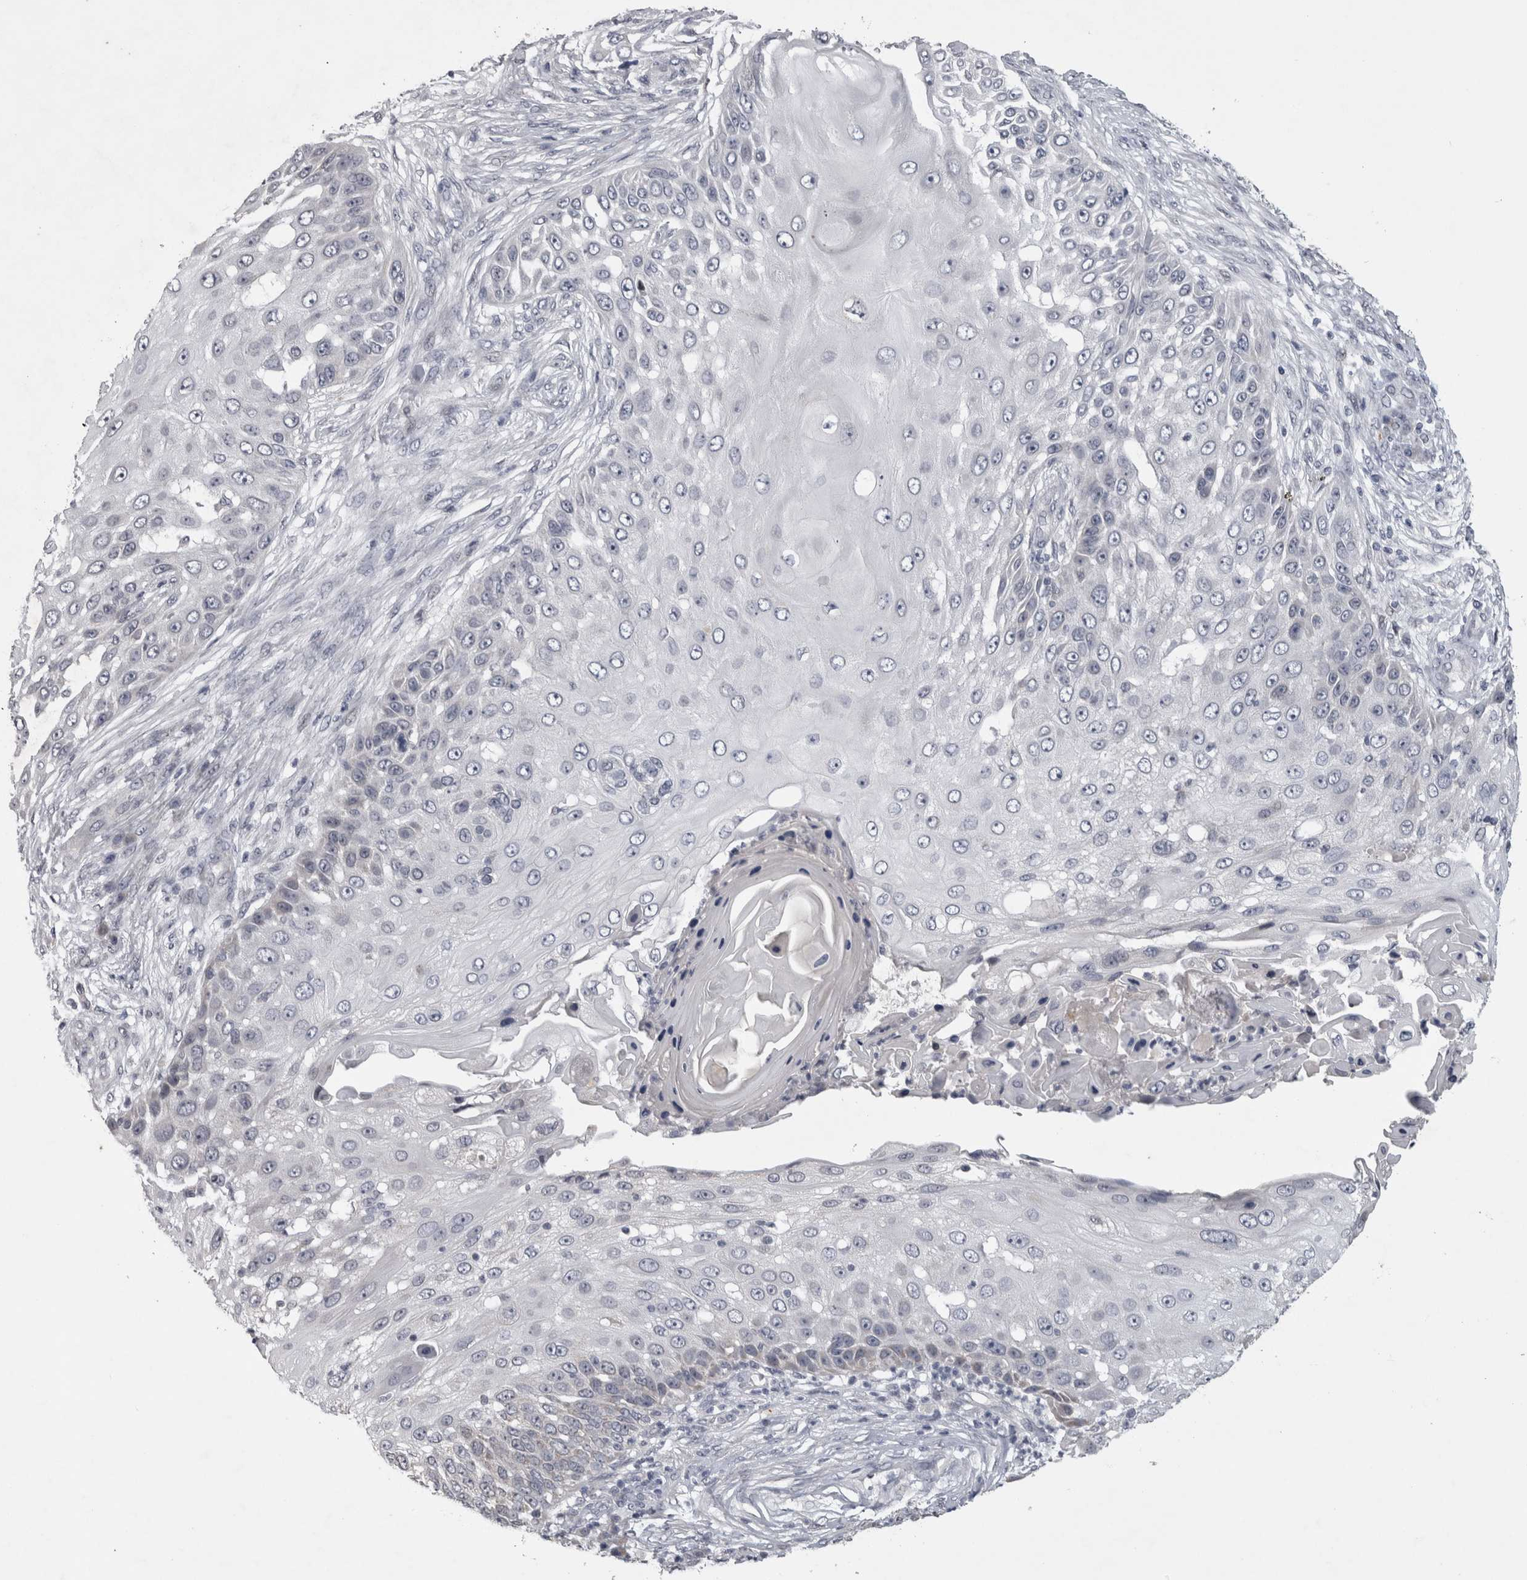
{"staining": {"intensity": "negative", "quantity": "none", "location": "none"}, "tissue": "skin cancer", "cell_type": "Tumor cells", "image_type": "cancer", "snomed": [{"axis": "morphology", "description": "Squamous cell carcinoma, NOS"}, {"axis": "topography", "description": "Skin"}], "caption": "The photomicrograph reveals no significant expression in tumor cells of skin squamous cell carcinoma.", "gene": "IFI44", "patient": {"sex": "female", "age": 44}}